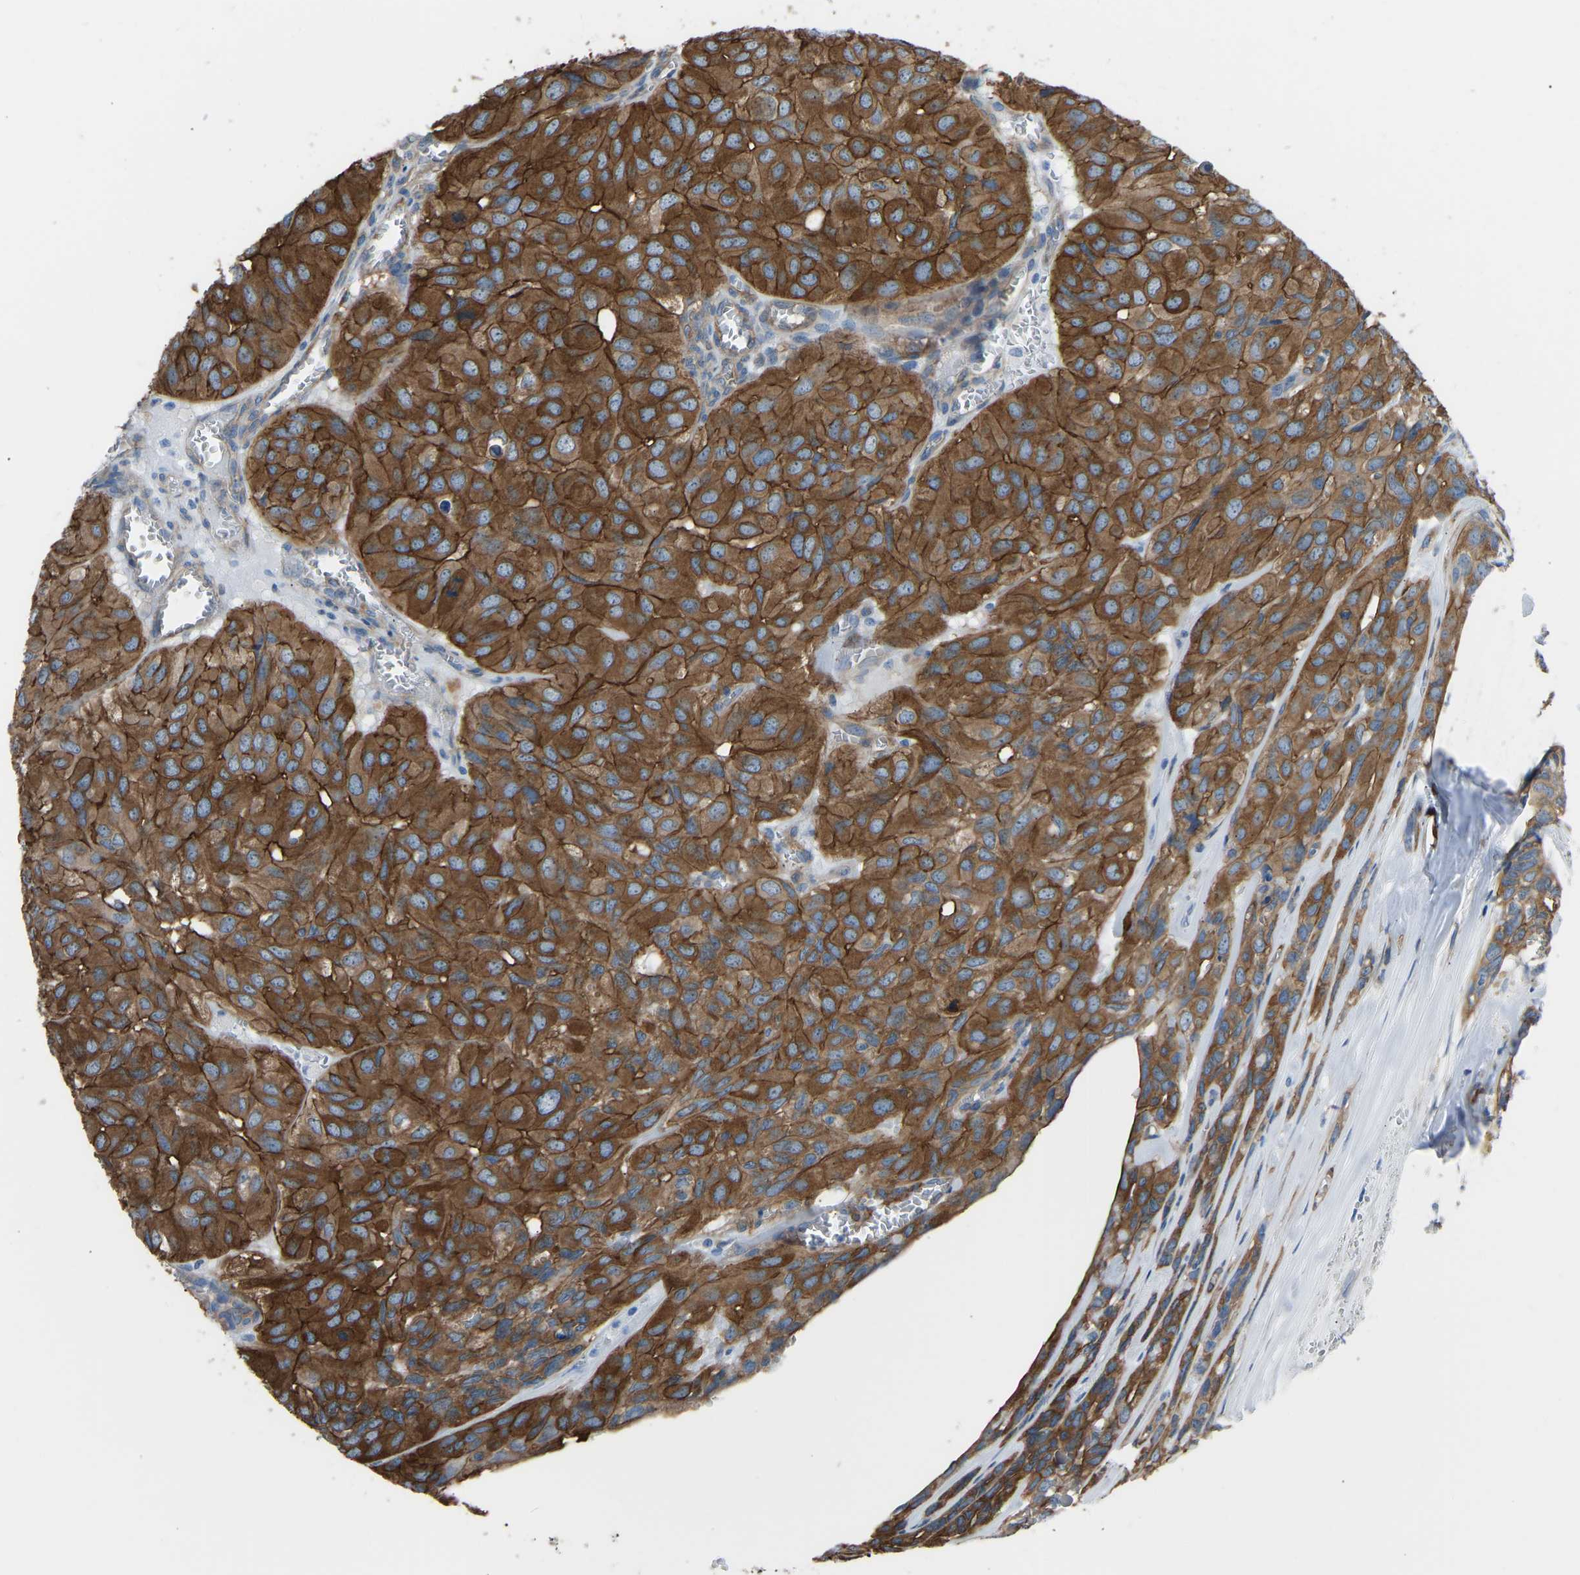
{"staining": {"intensity": "strong", "quantity": ">75%", "location": "cytoplasmic/membranous"}, "tissue": "head and neck cancer", "cell_type": "Tumor cells", "image_type": "cancer", "snomed": [{"axis": "morphology", "description": "Adenocarcinoma, NOS"}, {"axis": "topography", "description": "Salivary gland, NOS"}, {"axis": "topography", "description": "Head-Neck"}], "caption": "Approximately >75% of tumor cells in human adenocarcinoma (head and neck) display strong cytoplasmic/membranous protein staining as visualized by brown immunohistochemical staining.", "gene": "MYH10", "patient": {"sex": "female", "age": 76}}